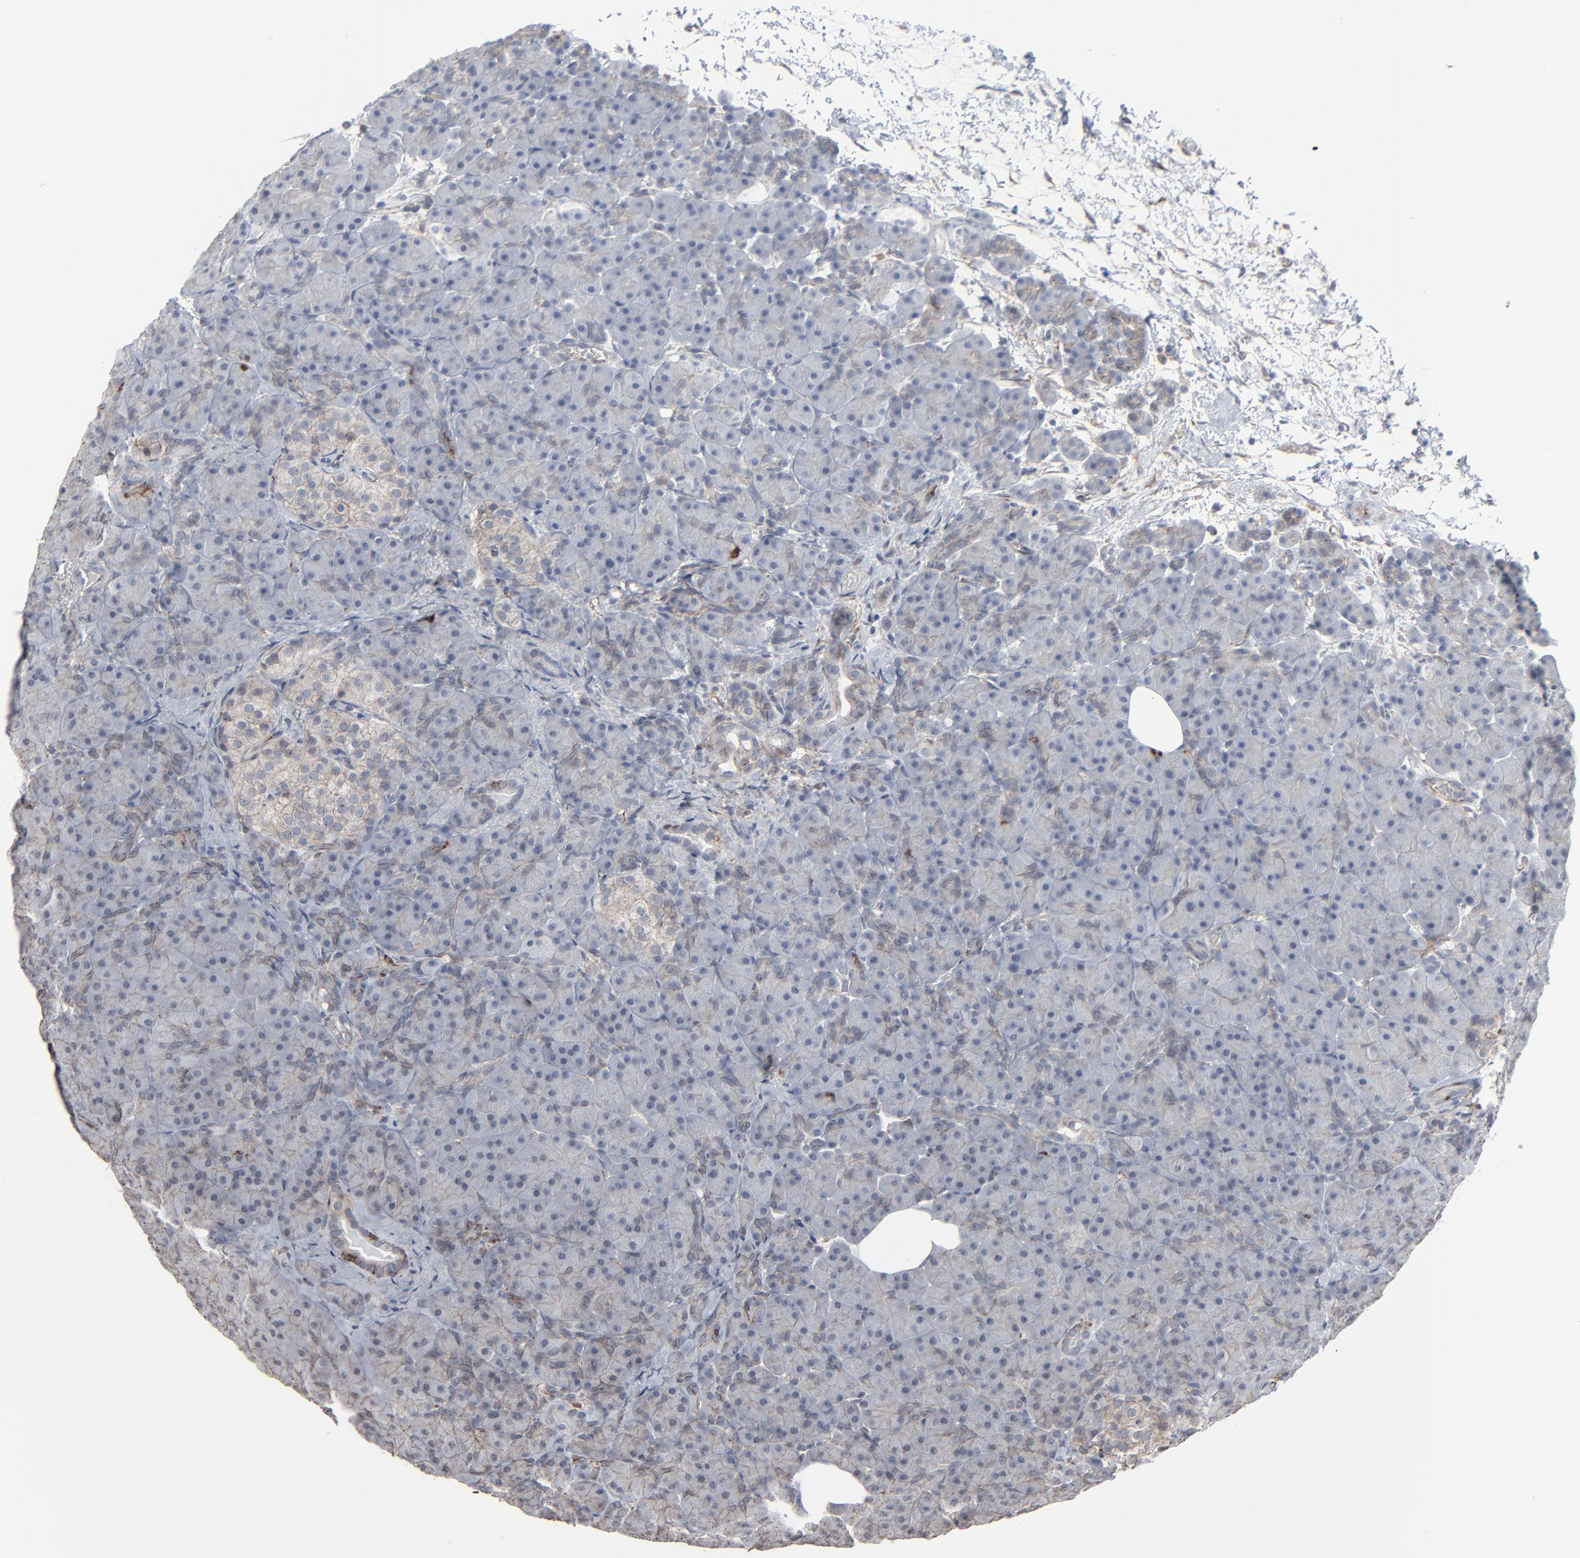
{"staining": {"intensity": "weak", "quantity": "<25%", "location": "cytoplasmic/membranous"}, "tissue": "pancreas", "cell_type": "Exocrine glandular cells", "image_type": "normal", "snomed": [{"axis": "morphology", "description": "Normal tissue, NOS"}, {"axis": "topography", "description": "Pancreas"}], "caption": "A micrograph of human pancreas is negative for staining in exocrine glandular cells. (Stains: DAB (3,3'-diaminobenzidine) IHC with hematoxylin counter stain, Microscopy: brightfield microscopy at high magnification).", "gene": "CTNND1", "patient": {"sex": "male", "age": 66}}